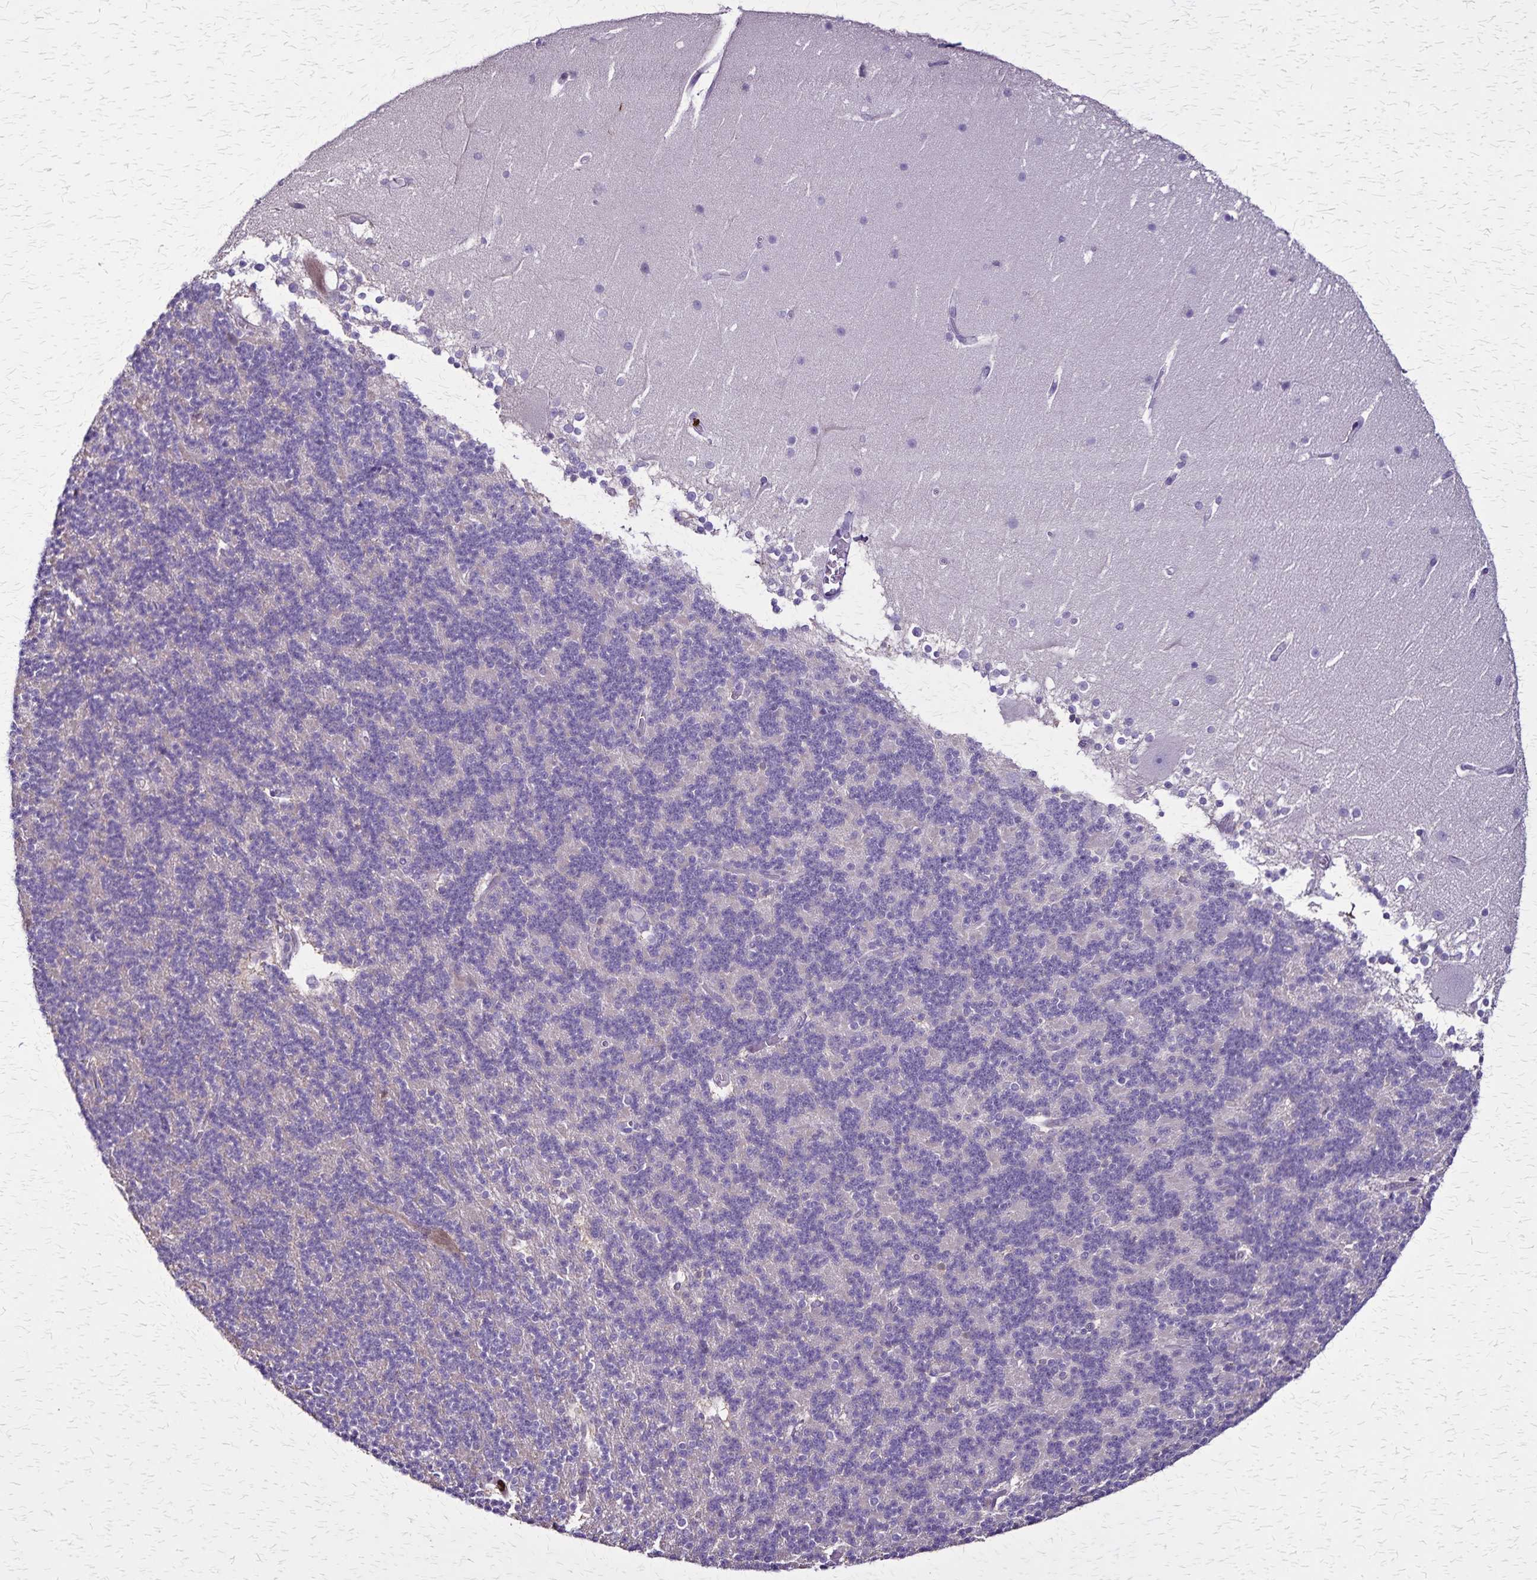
{"staining": {"intensity": "negative", "quantity": "none", "location": "none"}, "tissue": "cerebellum", "cell_type": "Cells in granular layer", "image_type": "normal", "snomed": [{"axis": "morphology", "description": "Normal tissue, NOS"}, {"axis": "topography", "description": "Cerebellum"}], "caption": "The image displays no significant expression in cells in granular layer of cerebellum.", "gene": "ULBP3", "patient": {"sex": "female", "age": 19}}